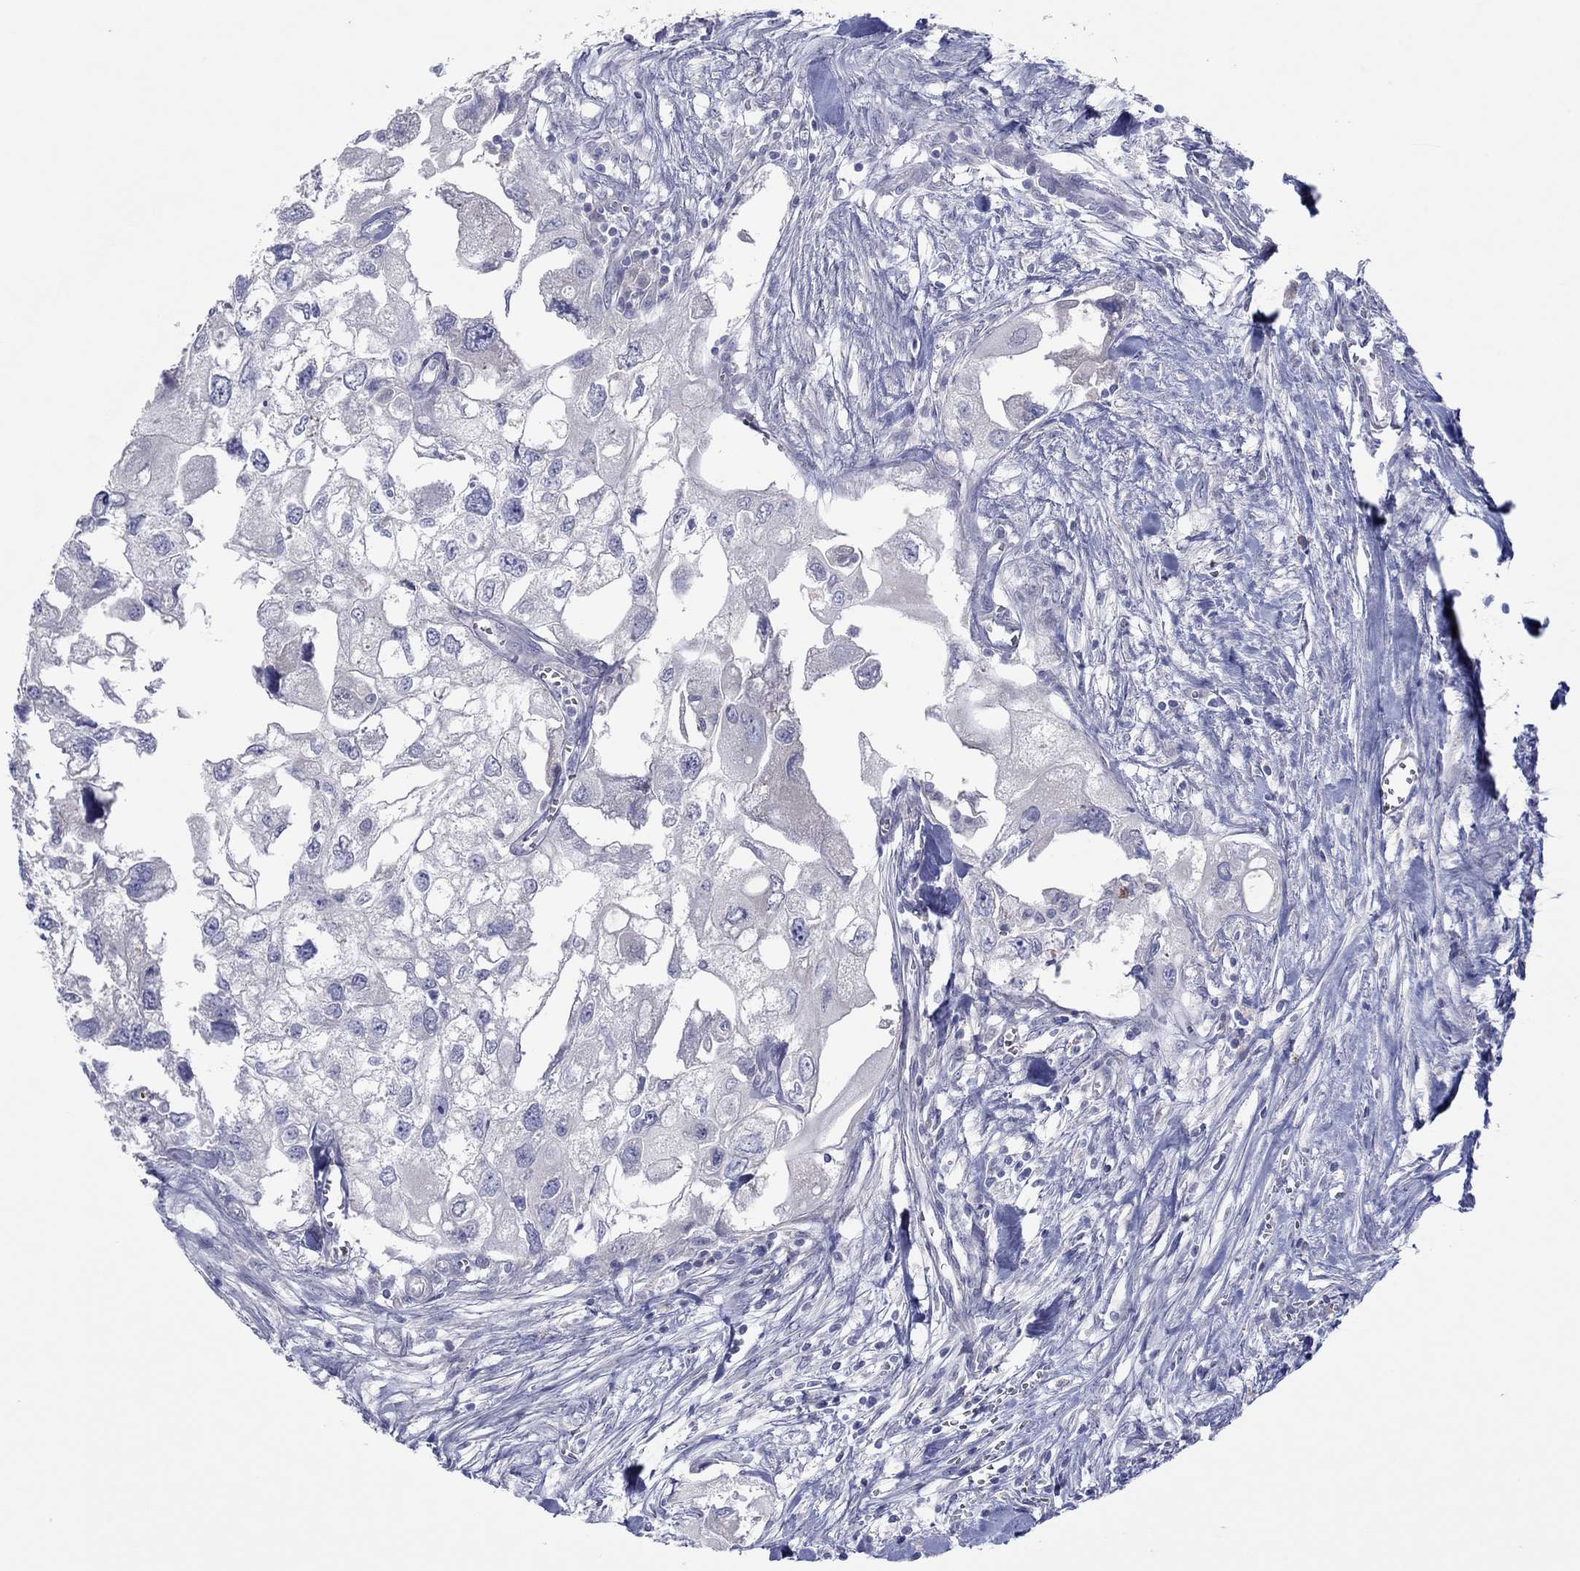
{"staining": {"intensity": "negative", "quantity": "none", "location": "none"}, "tissue": "urothelial cancer", "cell_type": "Tumor cells", "image_type": "cancer", "snomed": [{"axis": "morphology", "description": "Urothelial carcinoma, High grade"}, {"axis": "topography", "description": "Urinary bladder"}], "caption": "Urothelial cancer was stained to show a protein in brown. There is no significant expression in tumor cells.", "gene": "PLCL2", "patient": {"sex": "male", "age": 59}}